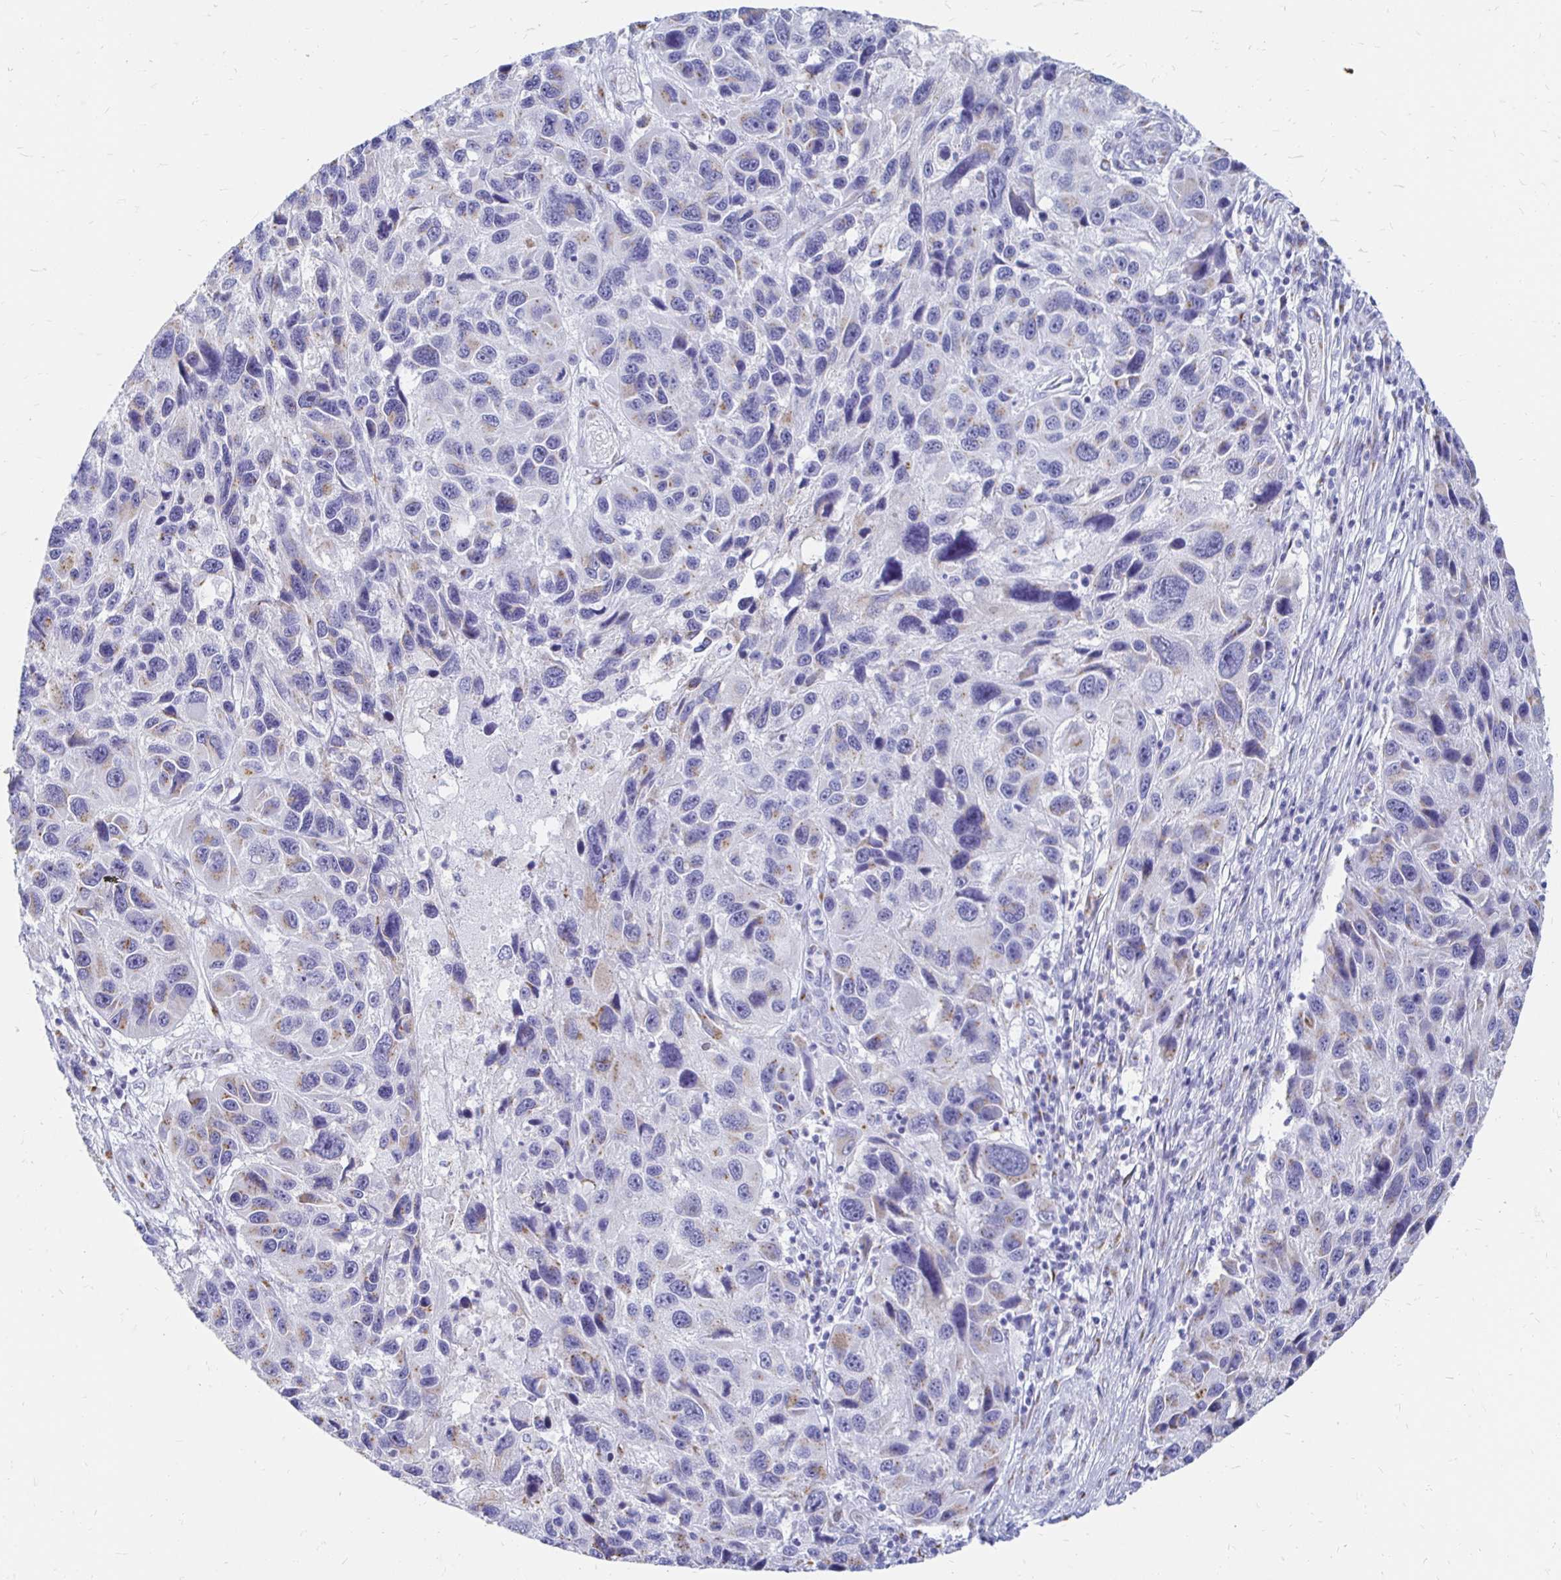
{"staining": {"intensity": "weak", "quantity": "<25%", "location": "cytoplasmic/membranous"}, "tissue": "melanoma", "cell_type": "Tumor cells", "image_type": "cancer", "snomed": [{"axis": "morphology", "description": "Malignant melanoma, NOS"}, {"axis": "topography", "description": "Skin"}], "caption": "The histopathology image exhibits no staining of tumor cells in malignant melanoma.", "gene": "PAGE4", "patient": {"sex": "male", "age": 53}}